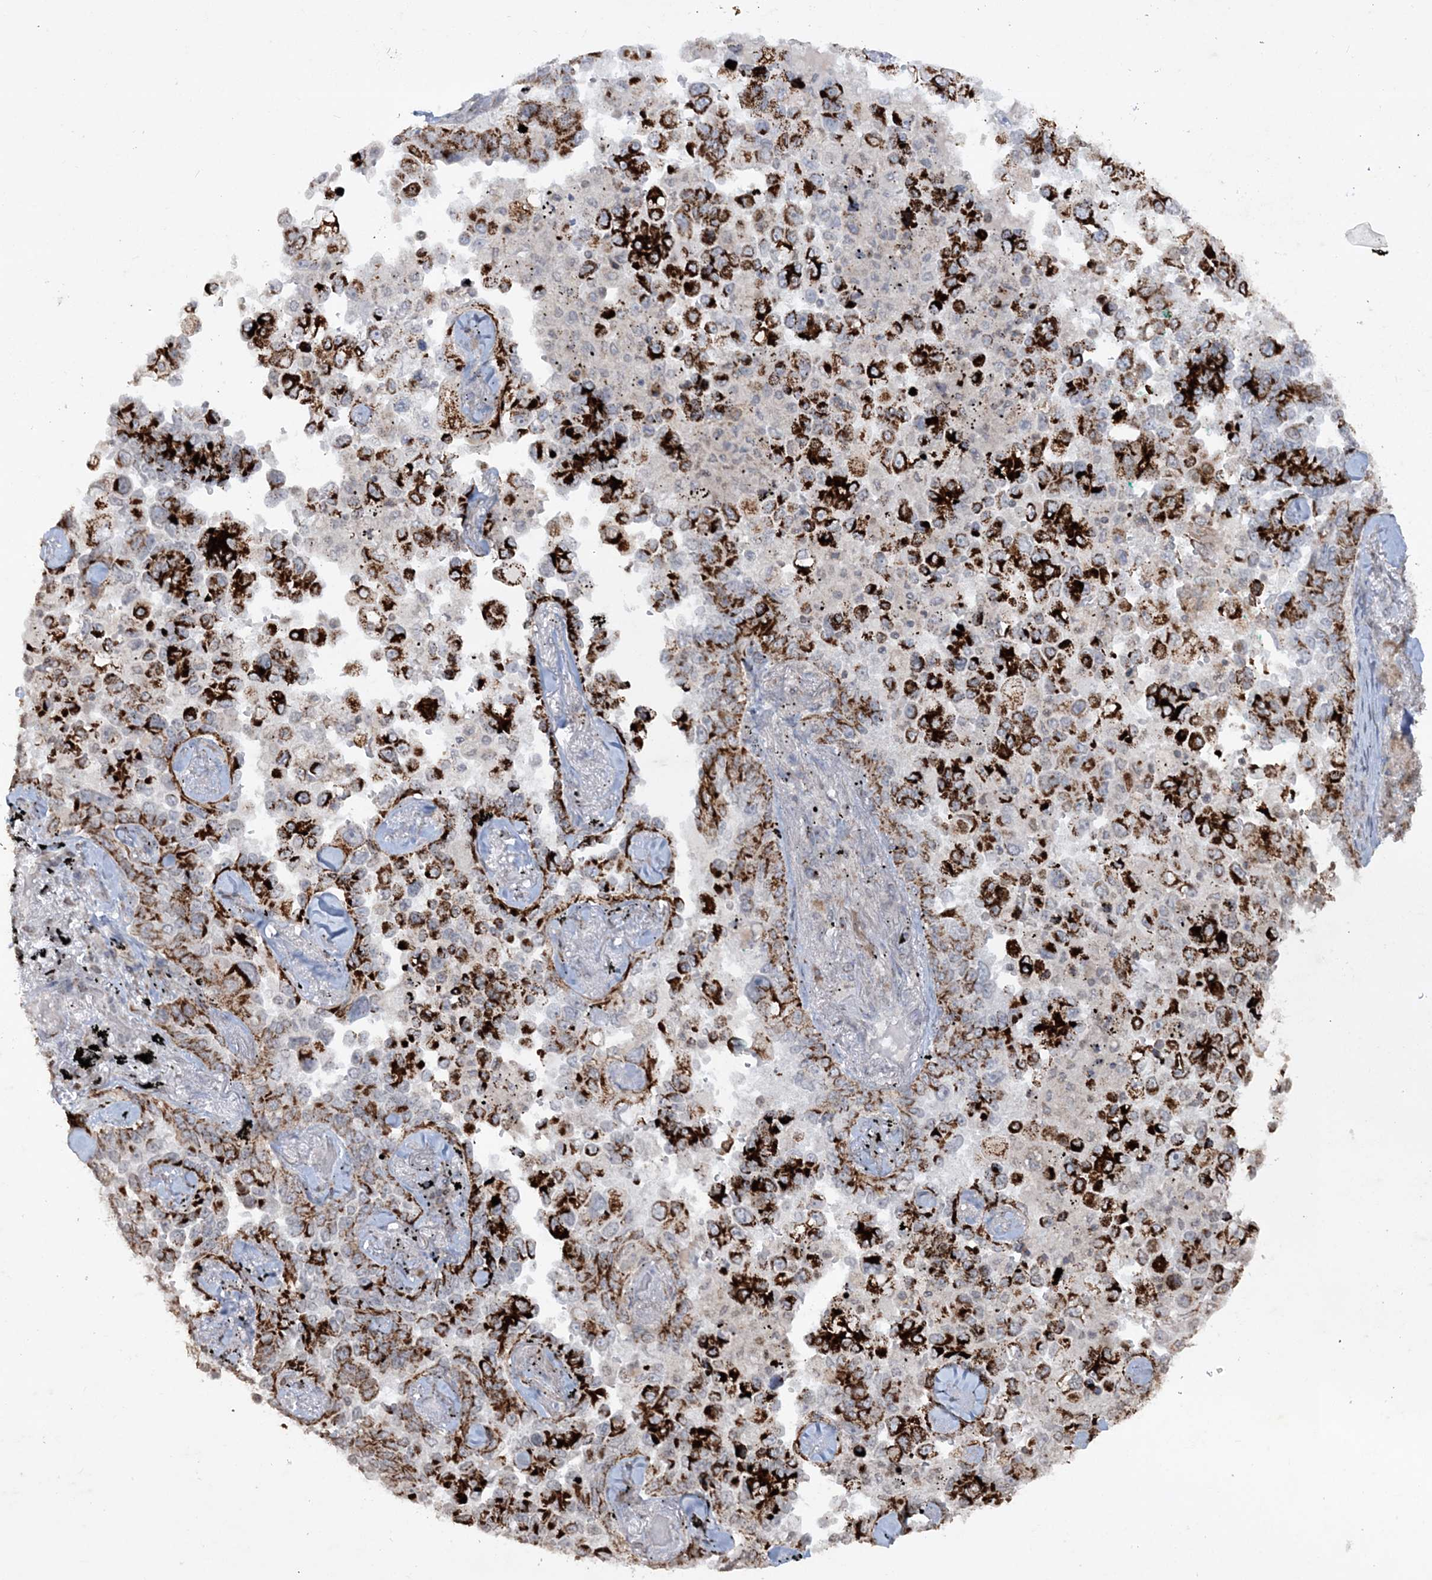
{"staining": {"intensity": "strong", "quantity": "25%-75%", "location": "cytoplasmic/membranous"}, "tissue": "lung cancer", "cell_type": "Tumor cells", "image_type": "cancer", "snomed": [{"axis": "morphology", "description": "Adenocarcinoma, NOS"}, {"axis": "topography", "description": "Lung"}], "caption": "Brown immunohistochemical staining in lung adenocarcinoma shows strong cytoplasmic/membranous positivity in approximately 25%-75% of tumor cells. (Stains: DAB (3,3'-diaminobenzidine) in brown, nuclei in blue, Microscopy: brightfield microscopy at high magnification).", "gene": "TTC7A", "patient": {"sex": "female", "age": 67}}